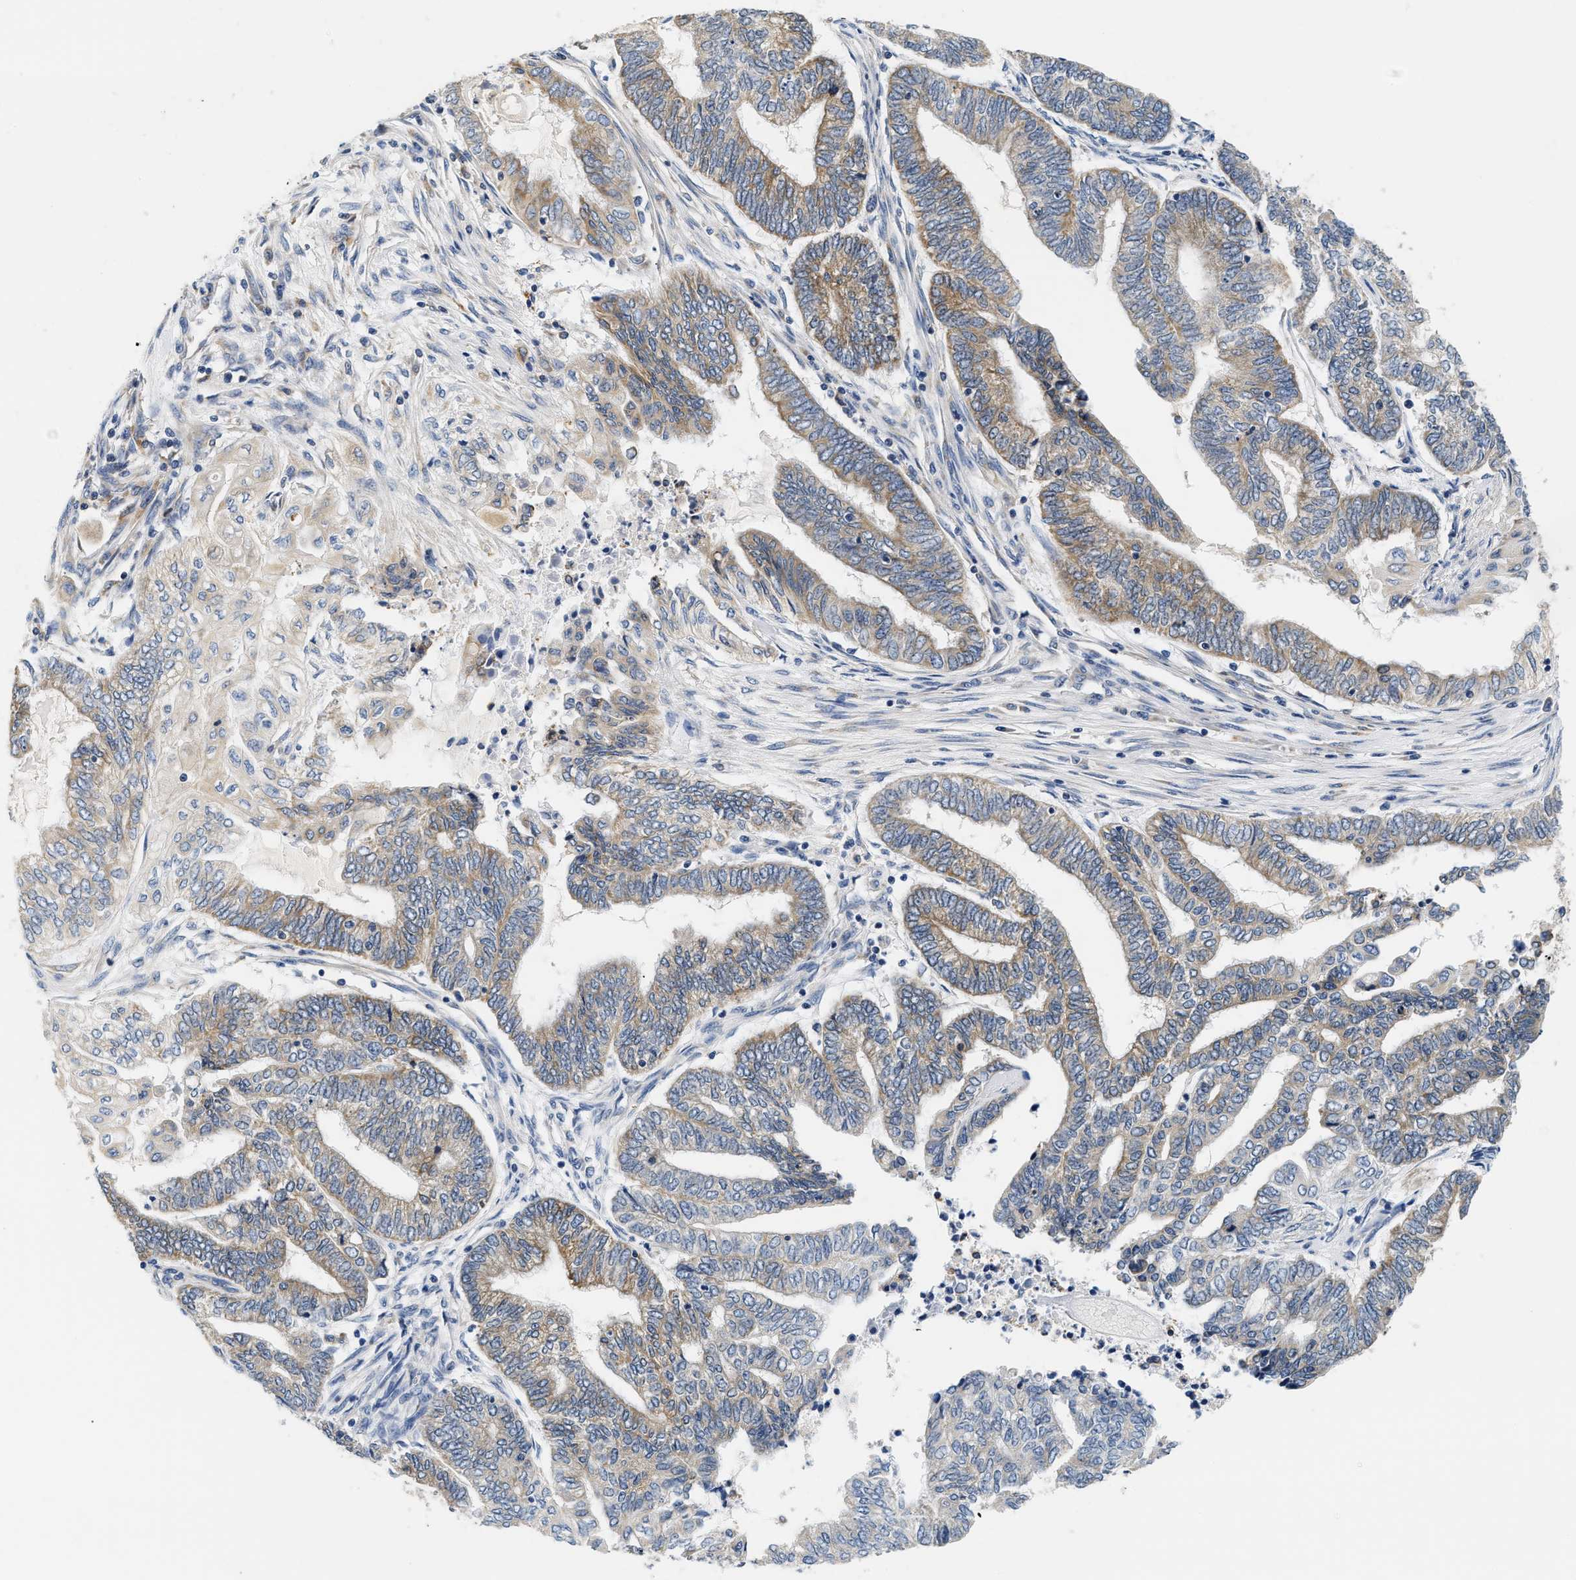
{"staining": {"intensity": "moderate", "quantity": "25%-75%", "location": "cytoplasmic/membranous"}, "tissue": "endometrial cancer", "cell_type": "Tumor cells", "image_type": "cancer", "snomed": [{"axis": "morphology", "description": "Adenocarcinoma, NOS"}, {"axis": "topography", "description": "Uterus"}, {"axis": "topography", "description": "Endometrium"}], "caption": "Immunohistochemical staining of human endometrial cancer (adenocarcinoma) shows medium levels of moderate cytoplasmic/membranous expression in approximately 25%-75% of tumor cells. Nuclei are stained in blue.", "gene": "HDHD3", "patient": {"sex": "female", "age": 70}}